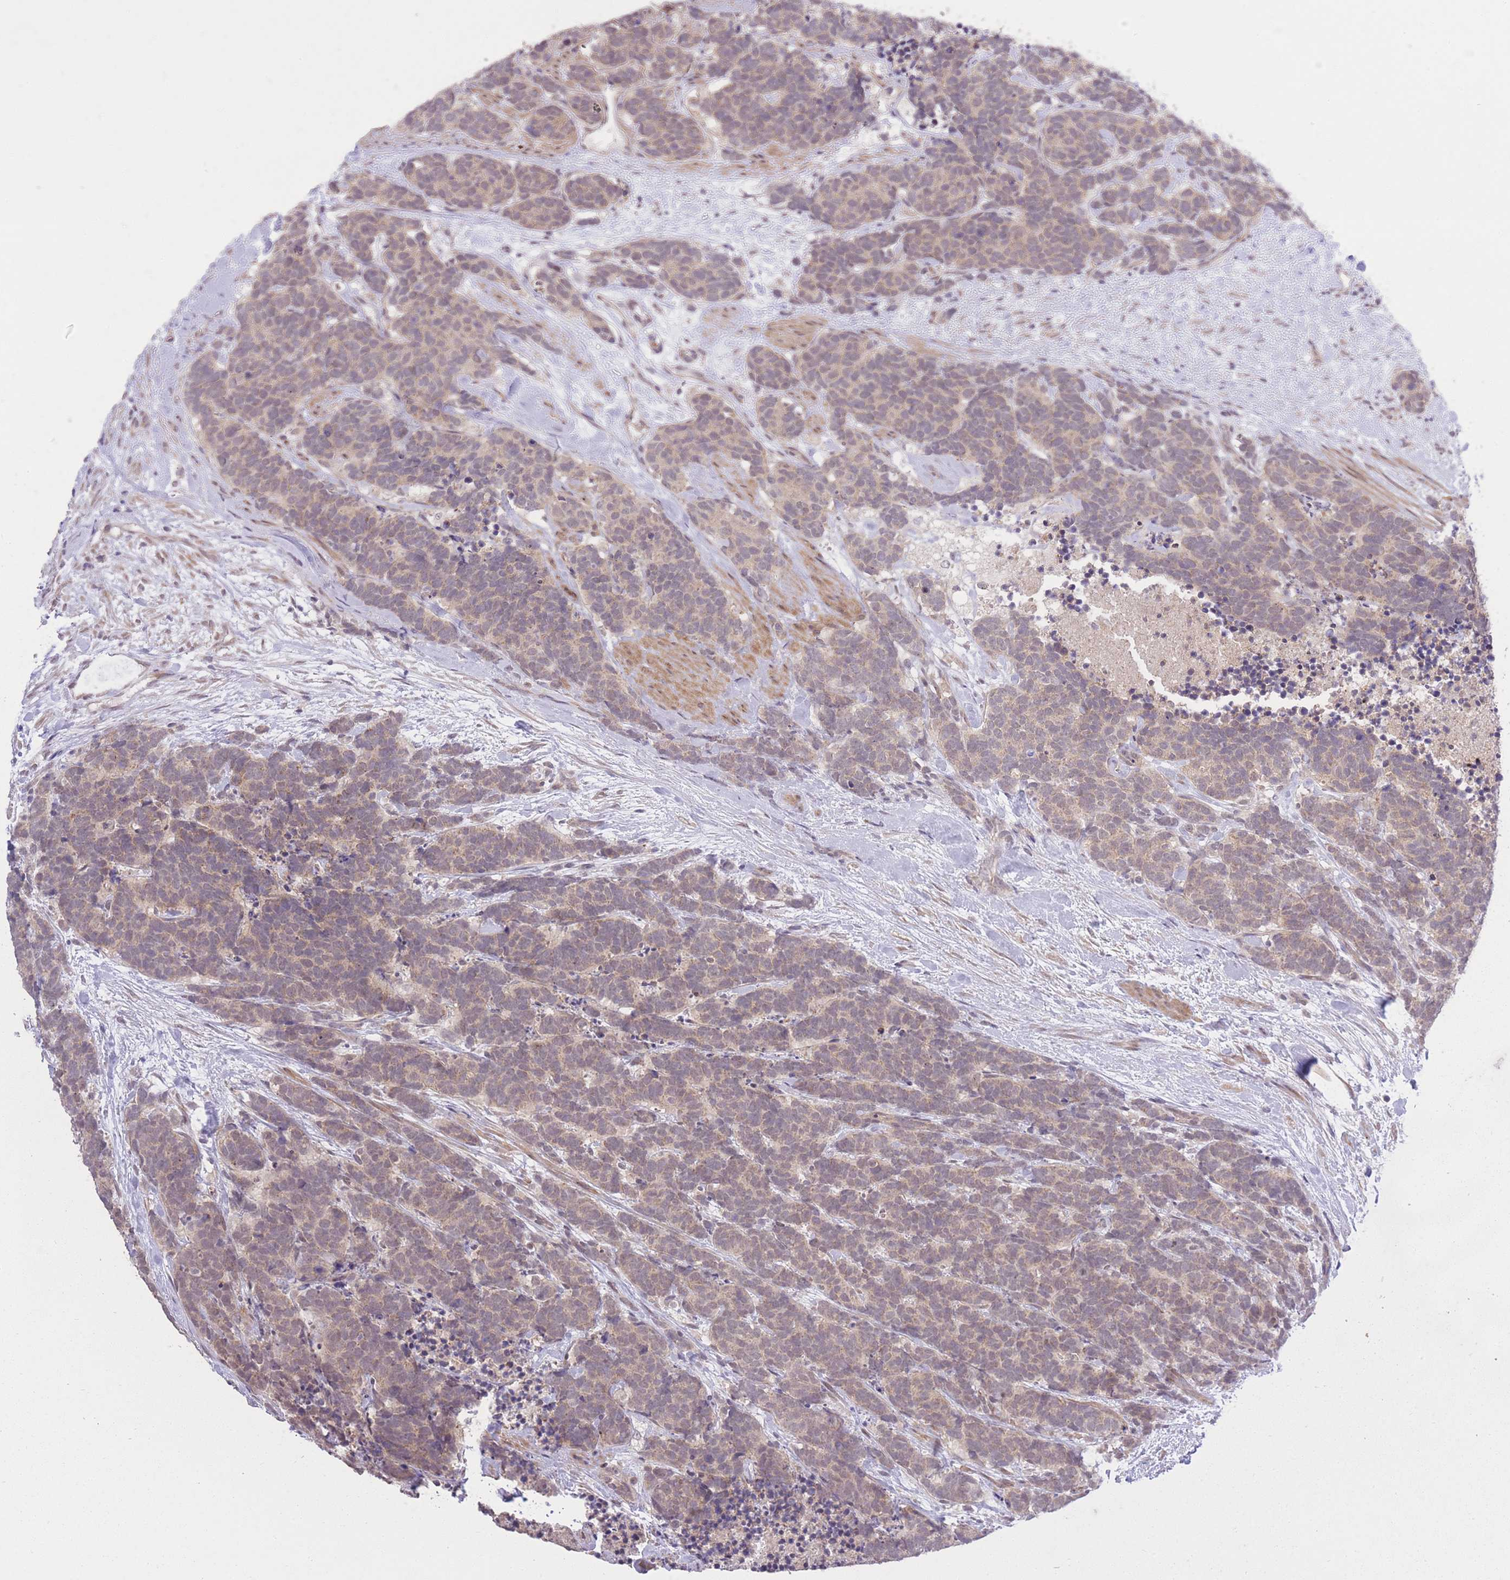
{"staining": {"intensity": "weak", "quantity": "25%-75%", "location": "cytoplasmic/membranous"}, "tissue": "carcinoid", "cell_type": "Tumor cells", "image_type": "cancer", "snomed": [{"axis": "morphology", "description": "Carcinoma, NOS"}, {"axis": "morphology", "description": "Carcinoid, malignant, NOS"}, {"axis": "topography", "description": "Prostate"}], "caption": "Approximately 25%-75% of tumor cells in human malignant carcinoid exhibit weak cytoplasmic/membranous protein expression as visualized by brown immunohistochemical staining.", "gene": "ELOA2", "patient": {"sex": "male", "age": 57}}